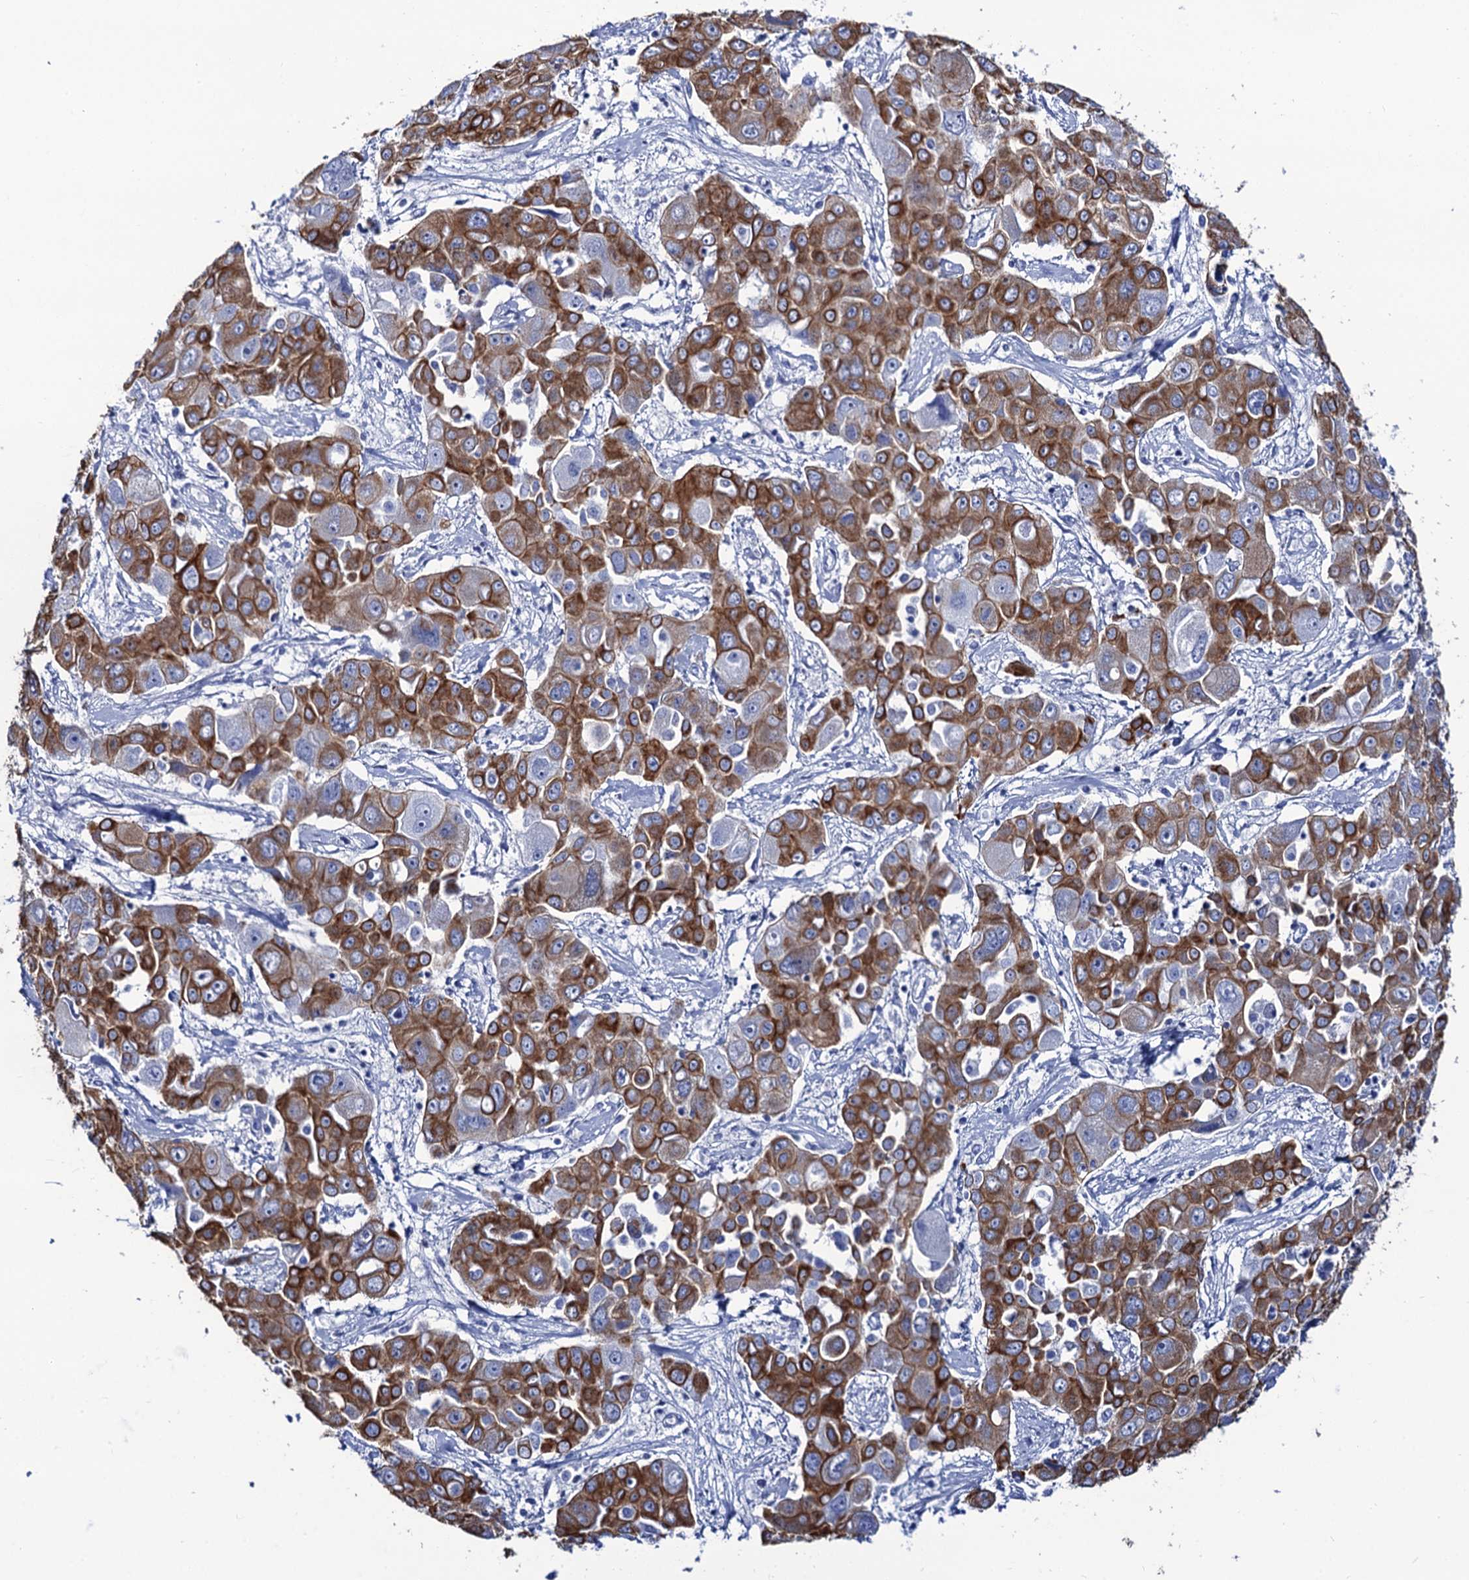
{"staining": {"intensity": "strong", "quantity": "25%-75%", "location": "cytoplasmic/membranous"}, "tissue": "liver cancer", "cell_type": "Tumor cells", "image_type": "cancer", "snomed": [{"axis": "morphology", "description": "Cholangiocarcinoma"}, {"axis": "topography", "description": "Liver"}], "caption": "An image showing strong cytoplasmic/membranous expression in approximately 25%-75% of tumor cells in cholangiocarcinoma (liver), as visualized by brown immunohistochemical staining.", "gene": "RAB3IP", "patient": {"sex": "male", "age": 67}}